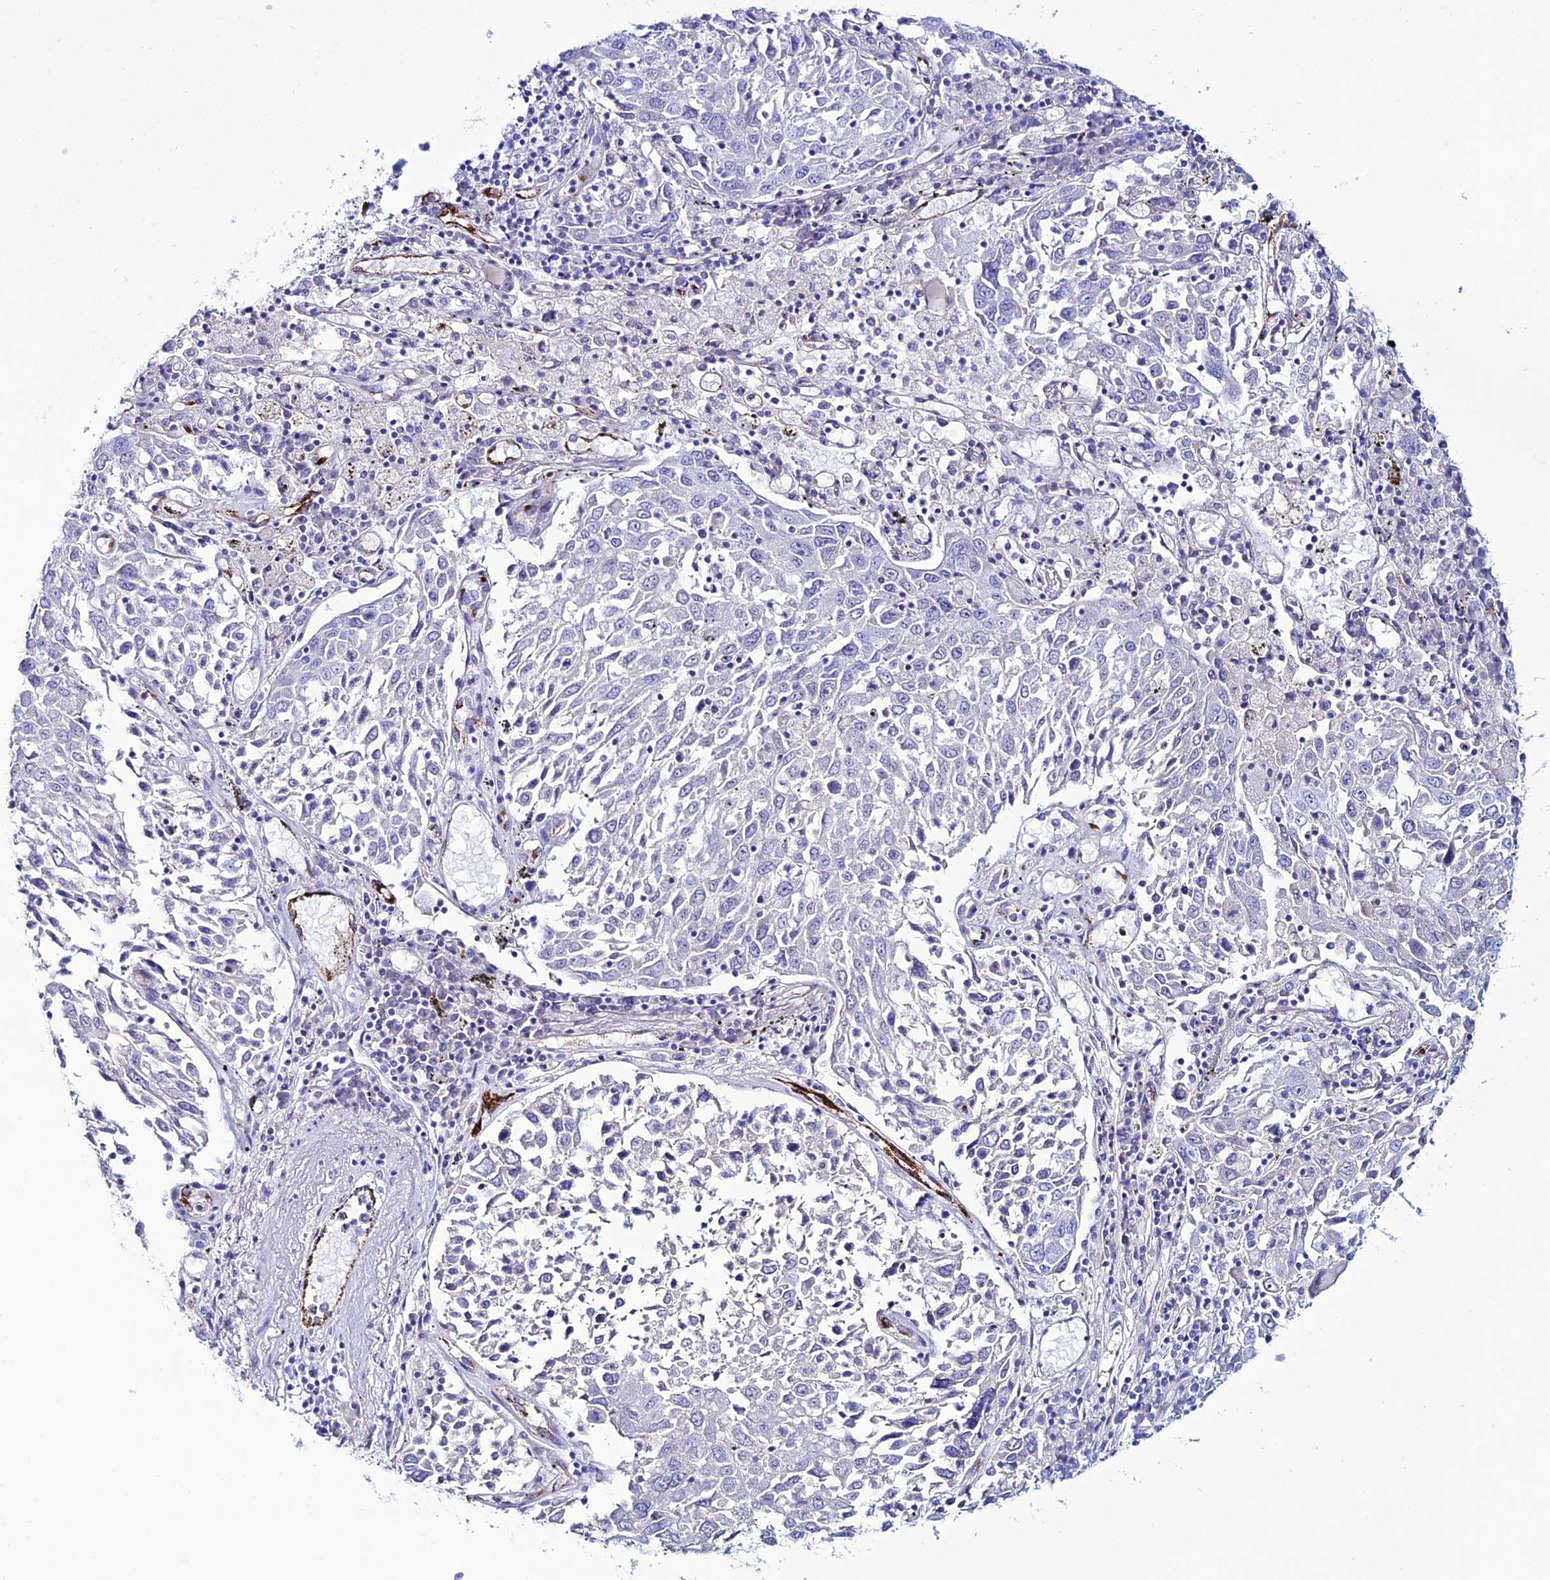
{"staining": {"intensity": "negative", "quantity": "none", "location": "none"}, "tissue": "lung cancer", "cell_type": "Tumor cells", "image_type": "cancer", "snomed": [{"axis": "morphology", "description": "Squamous cell carcinoma, NOS"}, {"axis": "topography", "description": "Lung"}], "caption": "The histopathology image displays no staining of tumor cells in lung squamous cell carcinoma.", "gene": "CDC42EP5", "patient": {"sex": "male", "age": 65}}